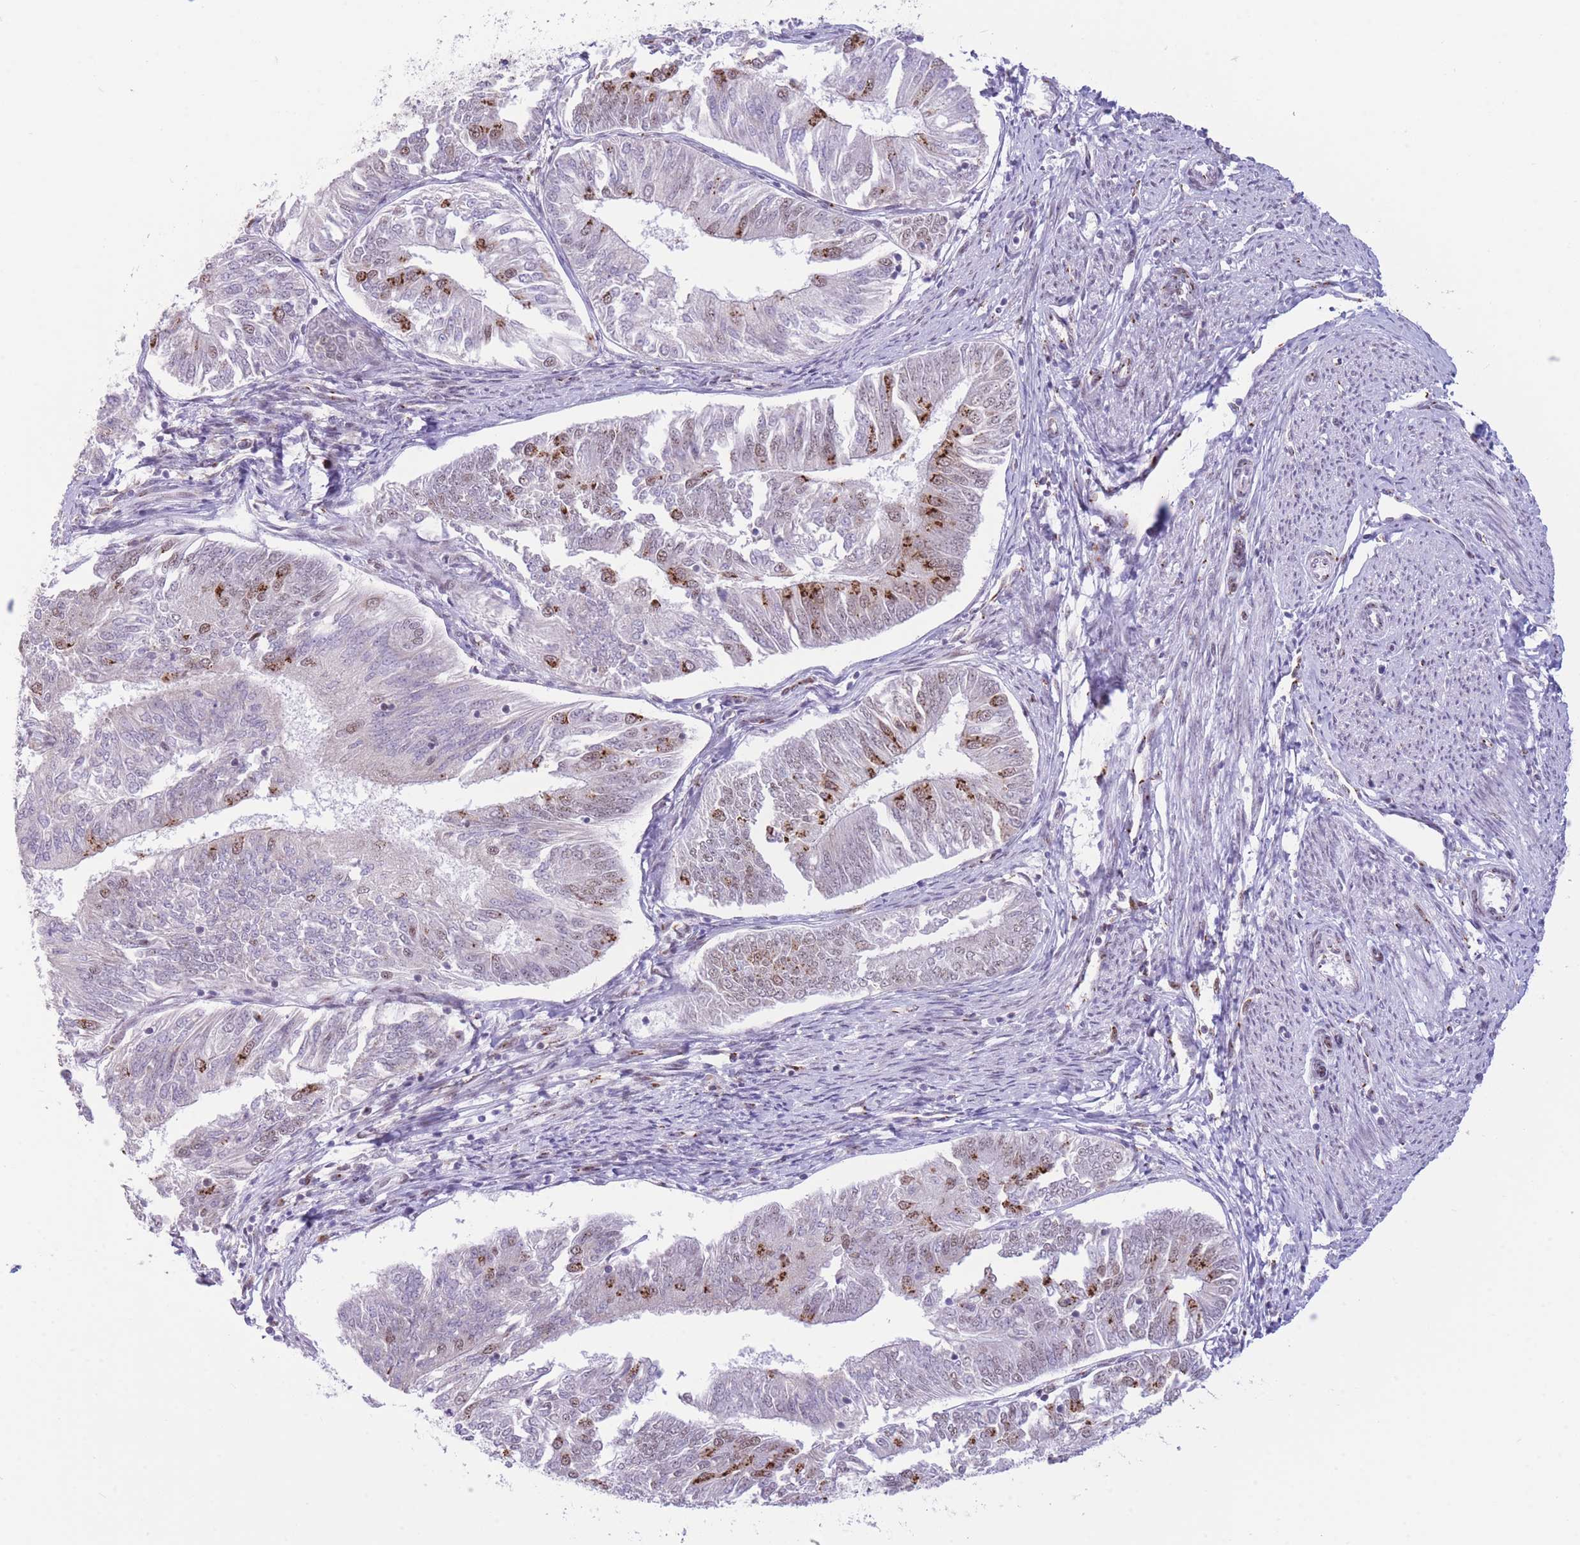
{"staining": {"intensity": "strong", "quantity": "<25%", "location": "cytoplasmic/membranous"}, "tissue": "endometrial cancer", "cell_type": "Tumor cells", "image_type": "cancer", "snomed": [{"axis": "morphology", "description": "Adenocarcinoma, NOS"}, {"axis": "topography", "description": "Endometrium"}], "caption": "Immunohistochemistry of endometrial adenocarcinoma shows medium levels of strong cytoplasmic/membranous positivity in approximately <25% of tumor cells.", "gene": "INO80C", "patient": {"sex": "female", "age": 58}}